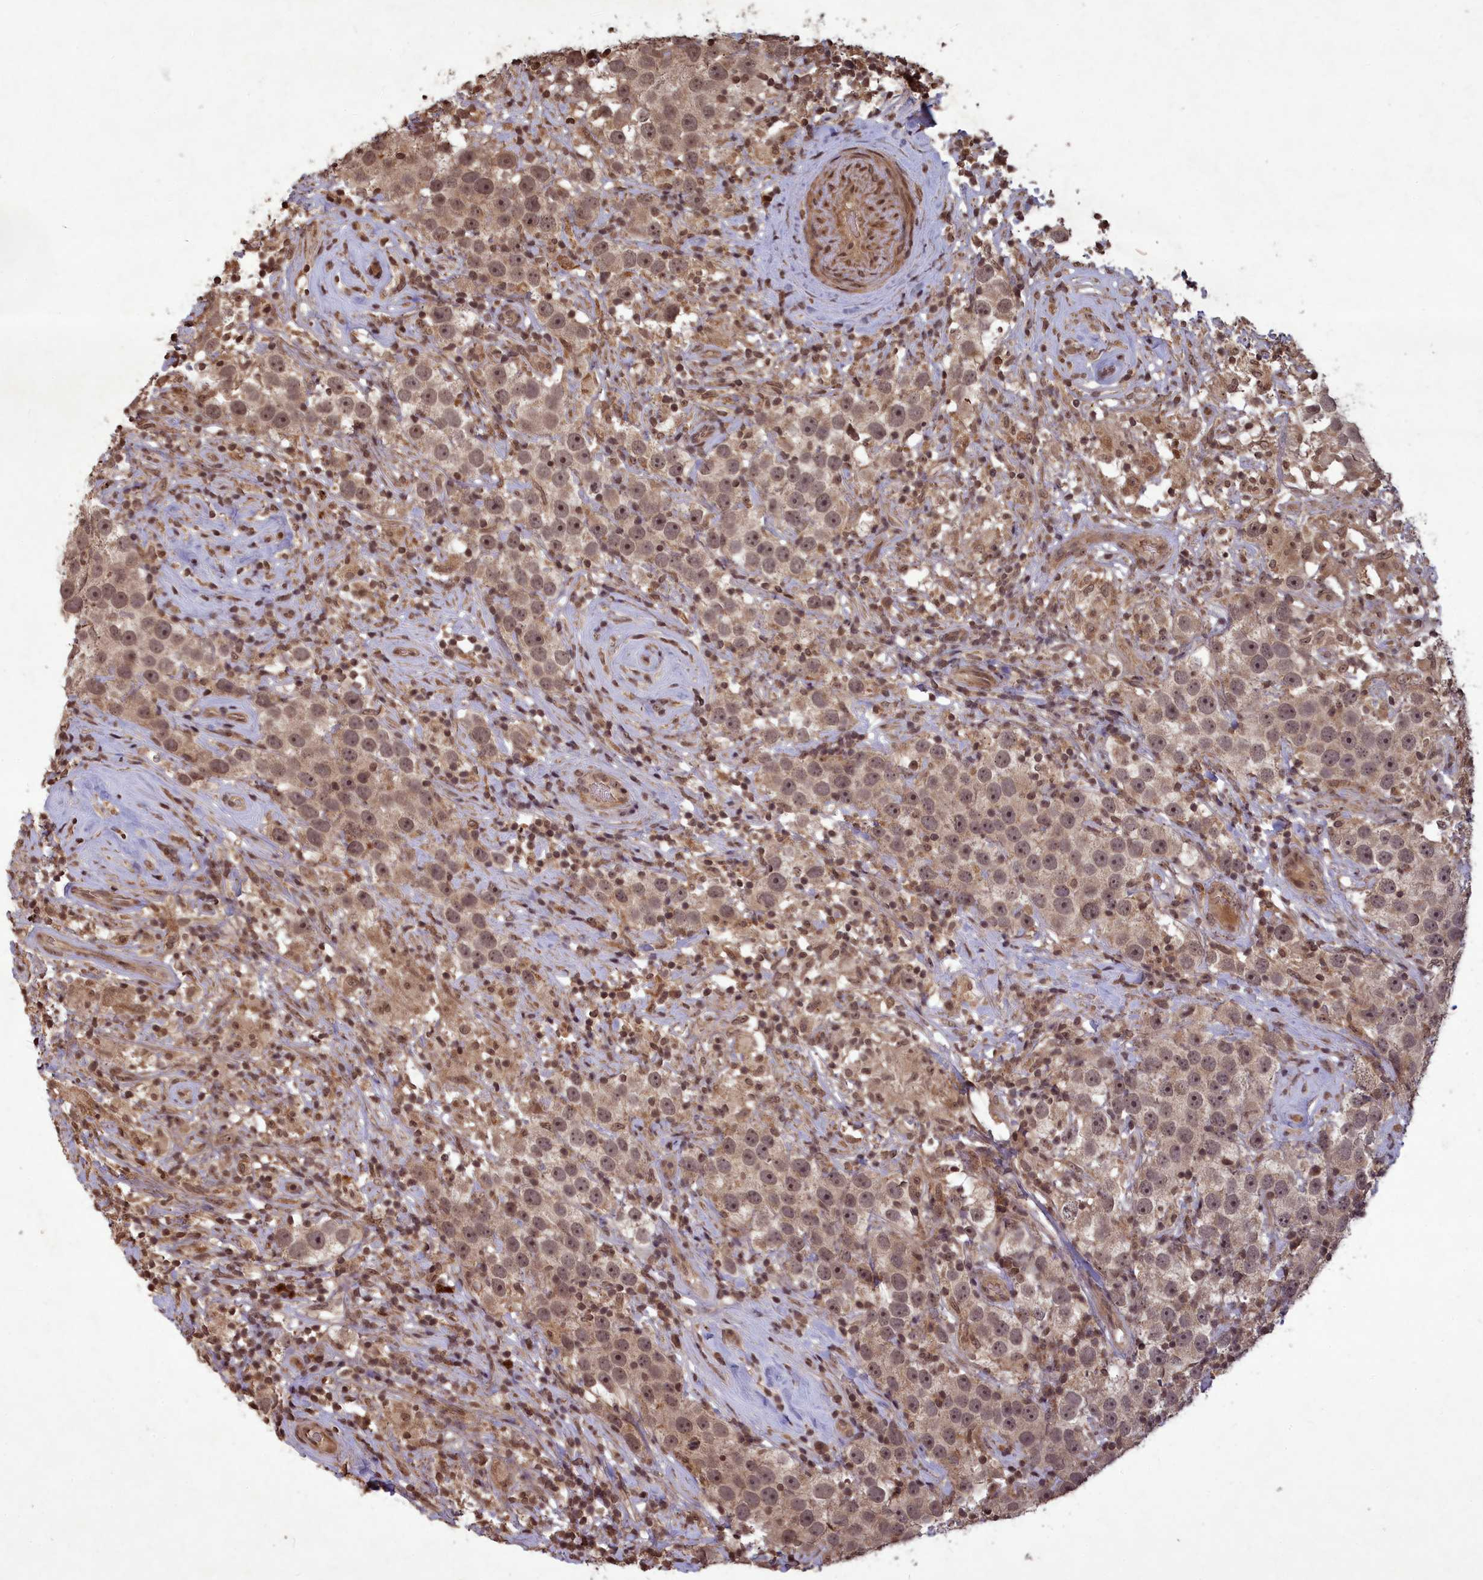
{"staining": {"intensity": "weak", "quantity": ">75%", "location": "cytoplasmic/membranous,nuclear"}, "tissue": "testis cancer", "cell_type": "Tumor cells", "image_type": "cancer", "snomed": [{"axis": "morphology", "description": "Seminoma, NOS"}, {"axis": "topography", "description": "Testis"}], "caption": "Brown immunohistochemical staining in human testis cancer reveals weak cytoplasmic/membranous and nuclear positivity in about >75% of tumor cells.", "gene": "SRMS", "patient": {"sex": "male", "age": 49}}